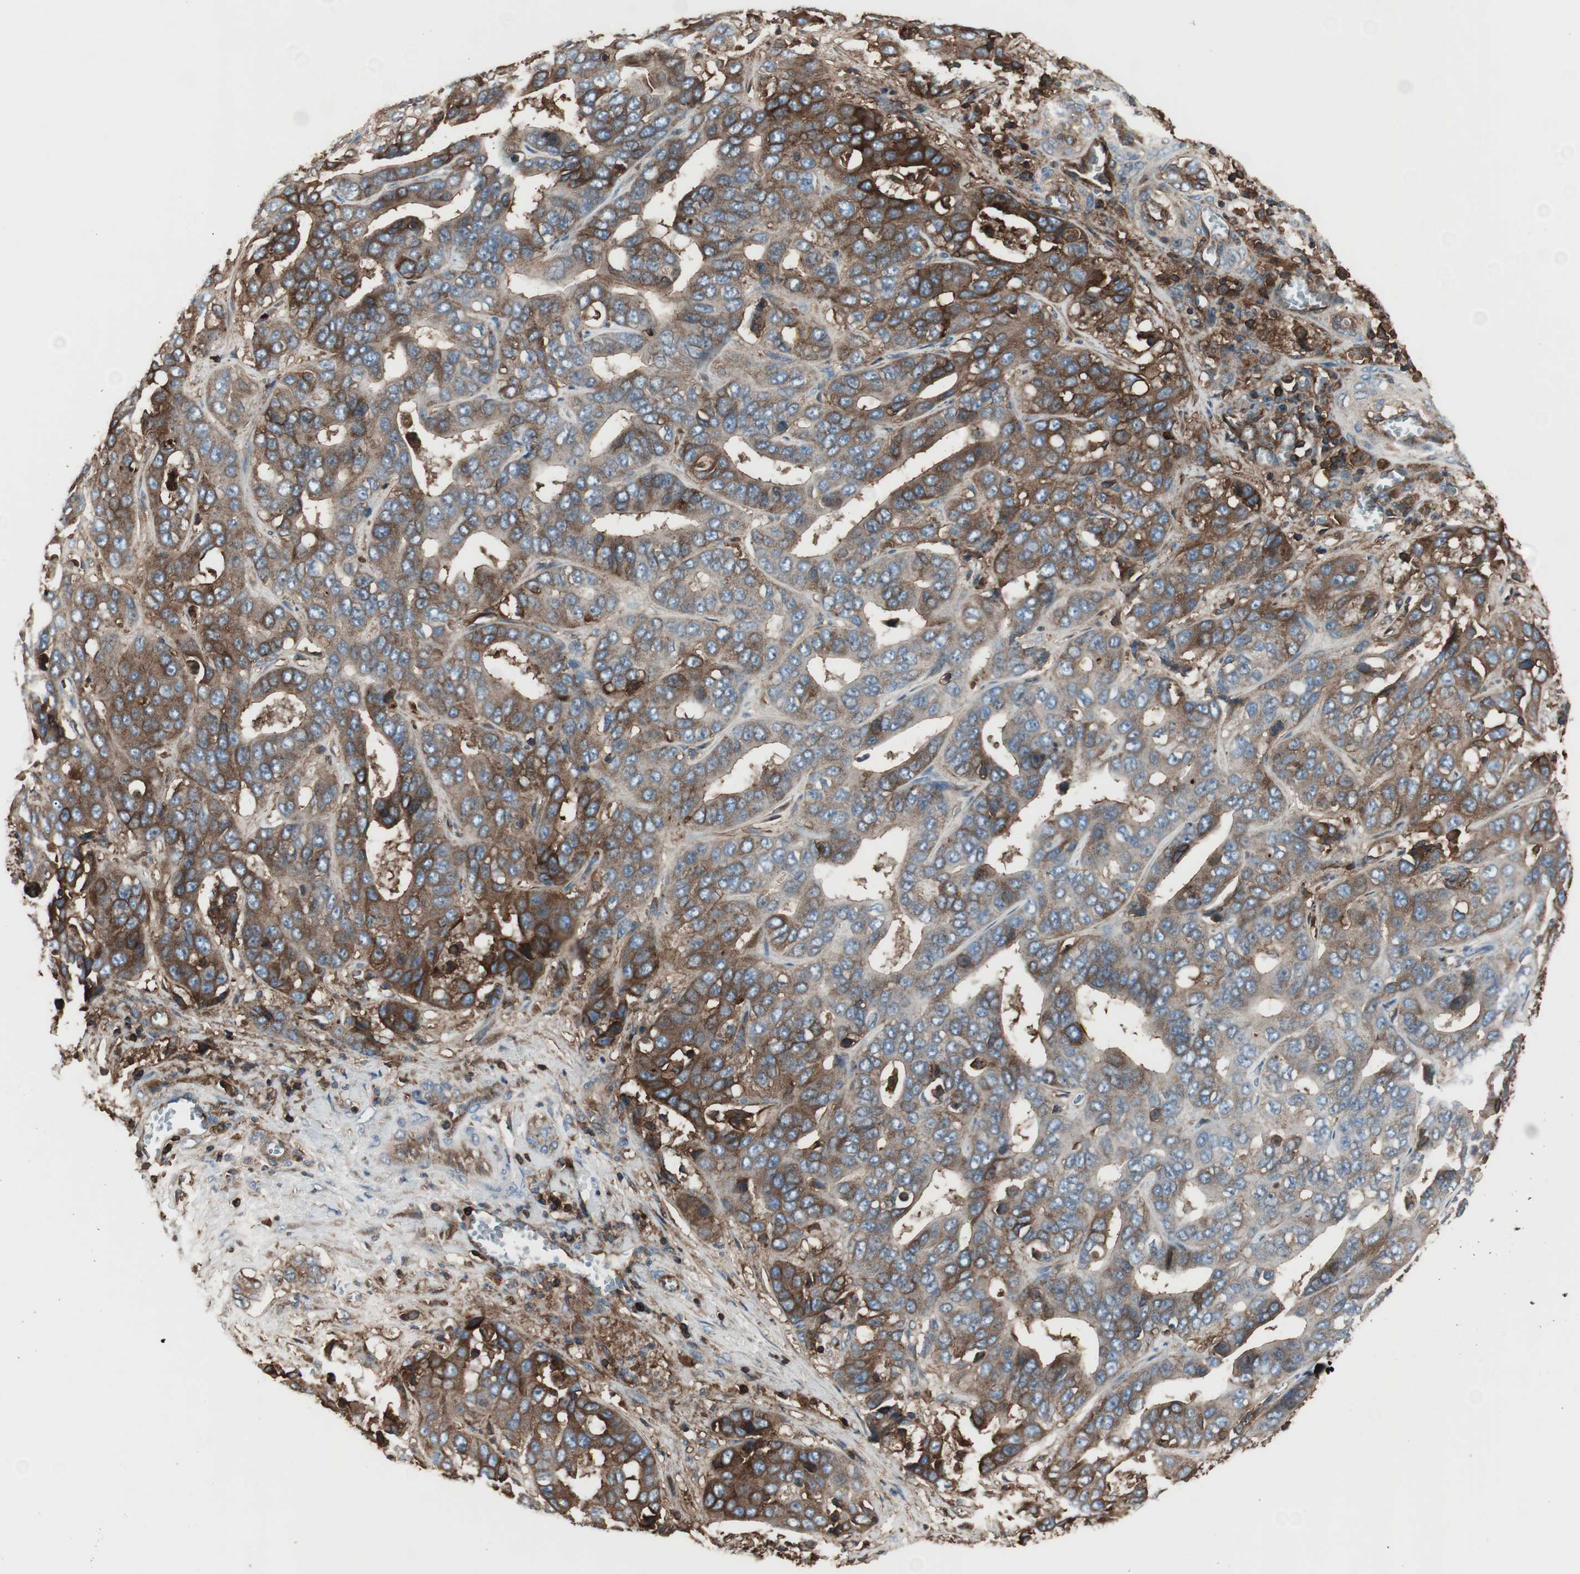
{"staining": {"intensity": "strong", "quantity": "25%-75%", "location": "cytoplasmic/membranous"}, "tissue": "liver cancer", "cell_type": "Tumor cells", "image_type": "cancer", "snomed": [{"axis": "morphology", "description": "Cholangiocarcinoma"}, {"axis": "topography", "description": "Liver"}], "caption": "Brown immunohistochemical staining in liver cholangiocarcinoma exhibits strong cytoplasmic/membranous staining in approximately 25%-75% of tumor cells. The protein is shown in brown color, while the nuclei are stained blue.", "gene": "B2M", "patient": {"sex": "female", "age": 52}}